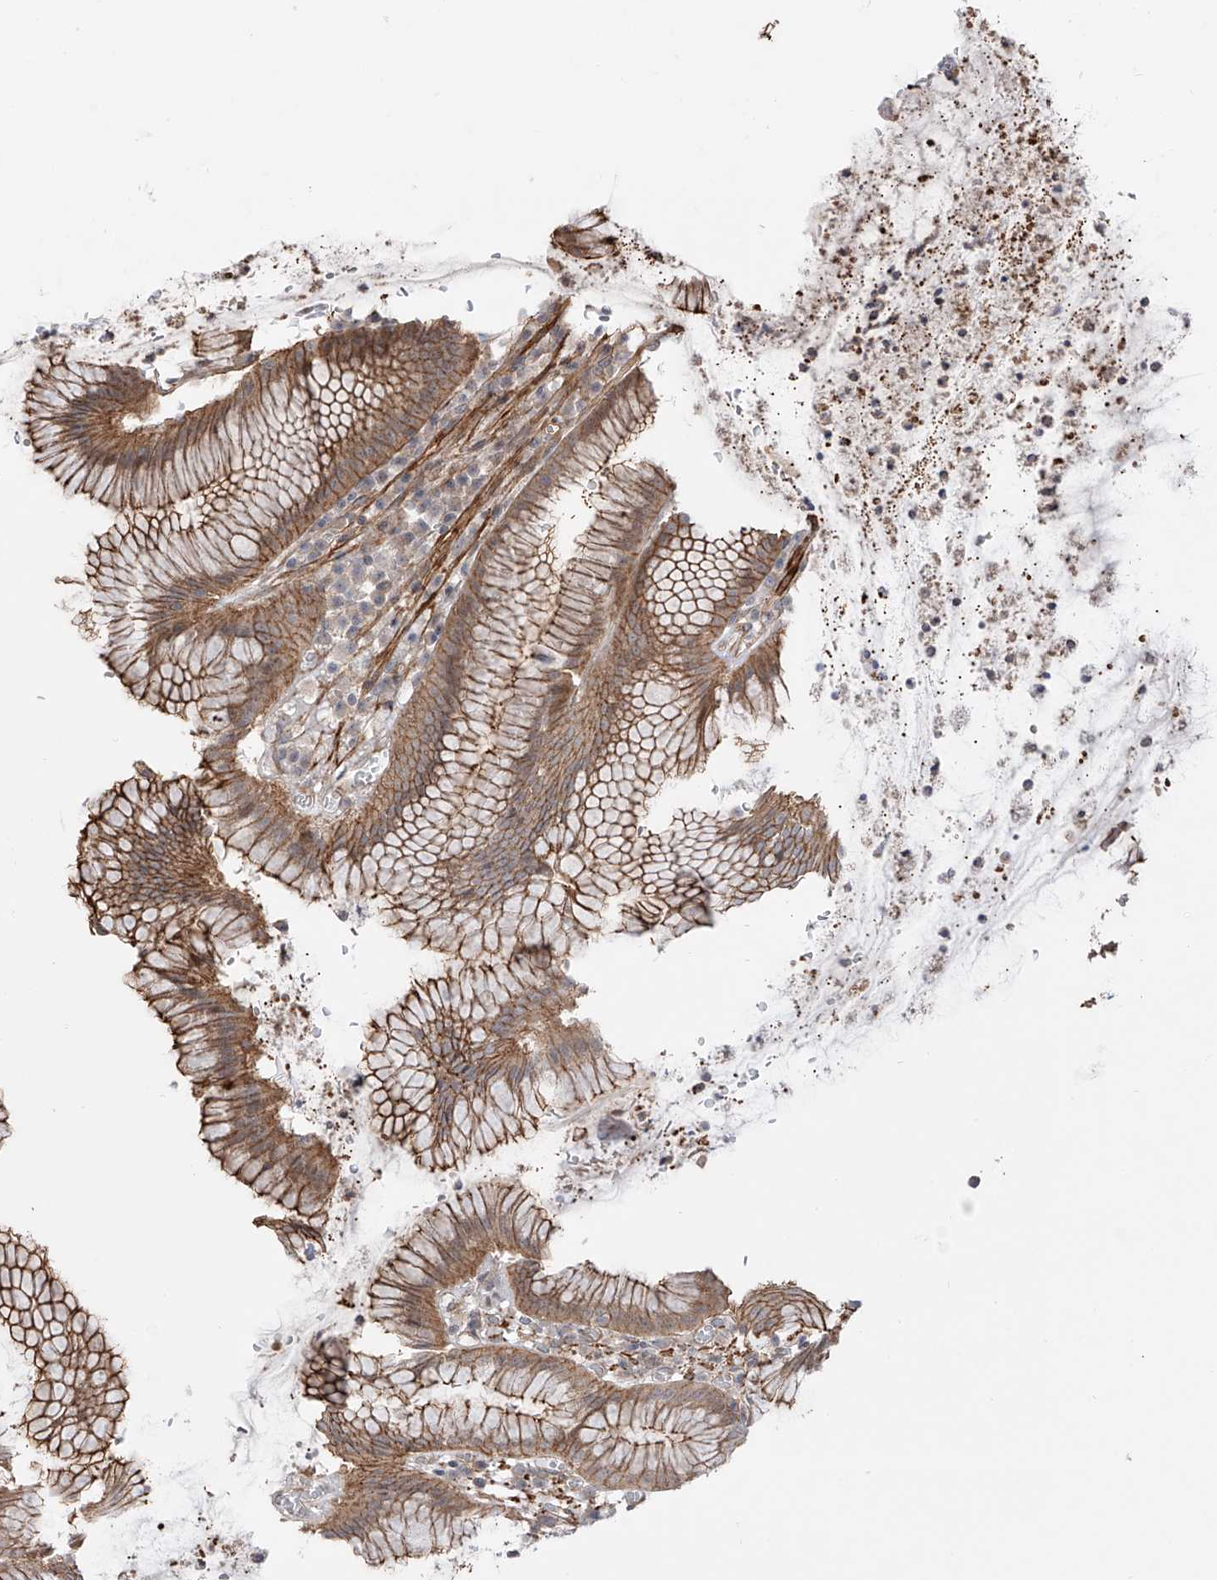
{"staining": {"intensity": "strong", "quantity": "25%-75%", "location": "cytoplasmic/membranous"}, "tissue": "stomach", "cell_type": "Glandular cells", "image_type": "normal", "snomed": [{"axis": "morphology", "description": "Normal tissue, NOS"}, {"axis": "topography", "description": "Stomach"}], "caption": "A high-resolution histopathology image shows immunohistochemistry (IHC) staining of unremarkable stomach, which exhibits strong cytoplasmic/membranous positivity in approximately 25%-75% of glandular cells.", "gene": "ZNF180", "patient": {"sex": "male", "age": 55}}